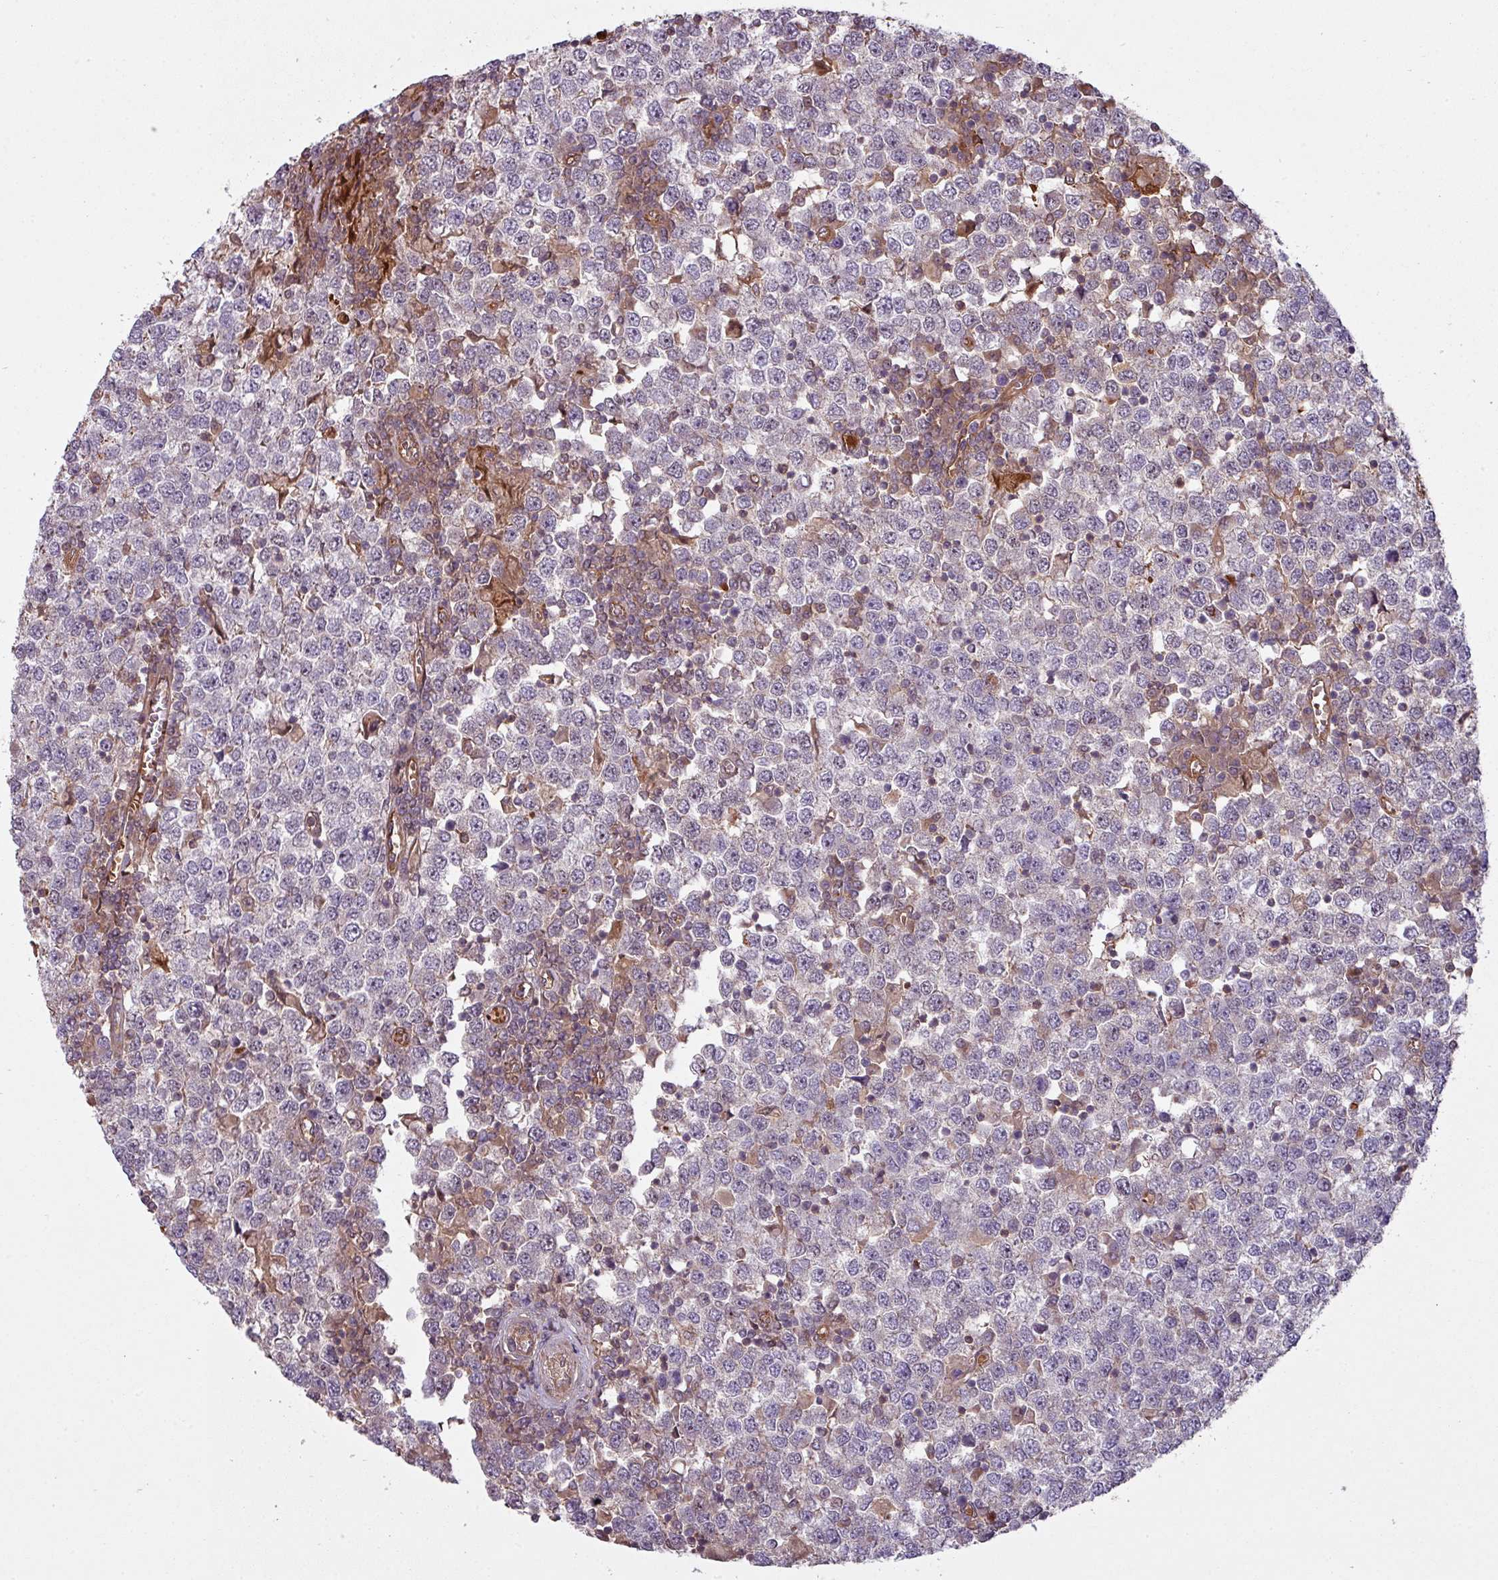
{"staining": {"intensity": "negative", "quantity": "none", "location": "none"}, "tissue": "testis cancer", "cell_type": "Tumor cells", "image_type": "cancer", "snomed": [{"axis": "morphology", "description": "Seminoma, NOS"}, {"axis": "topography", "description": "Testis"}], "caption": "Immunohistochemistry (IHC) of human testis cancer exhibits no staining in tumor cells. (Immunohistochemistry, brightfield microscopy, high magnification).", "gene": "SNRNP25", "patient": {"sex": "male", "age": 65}}